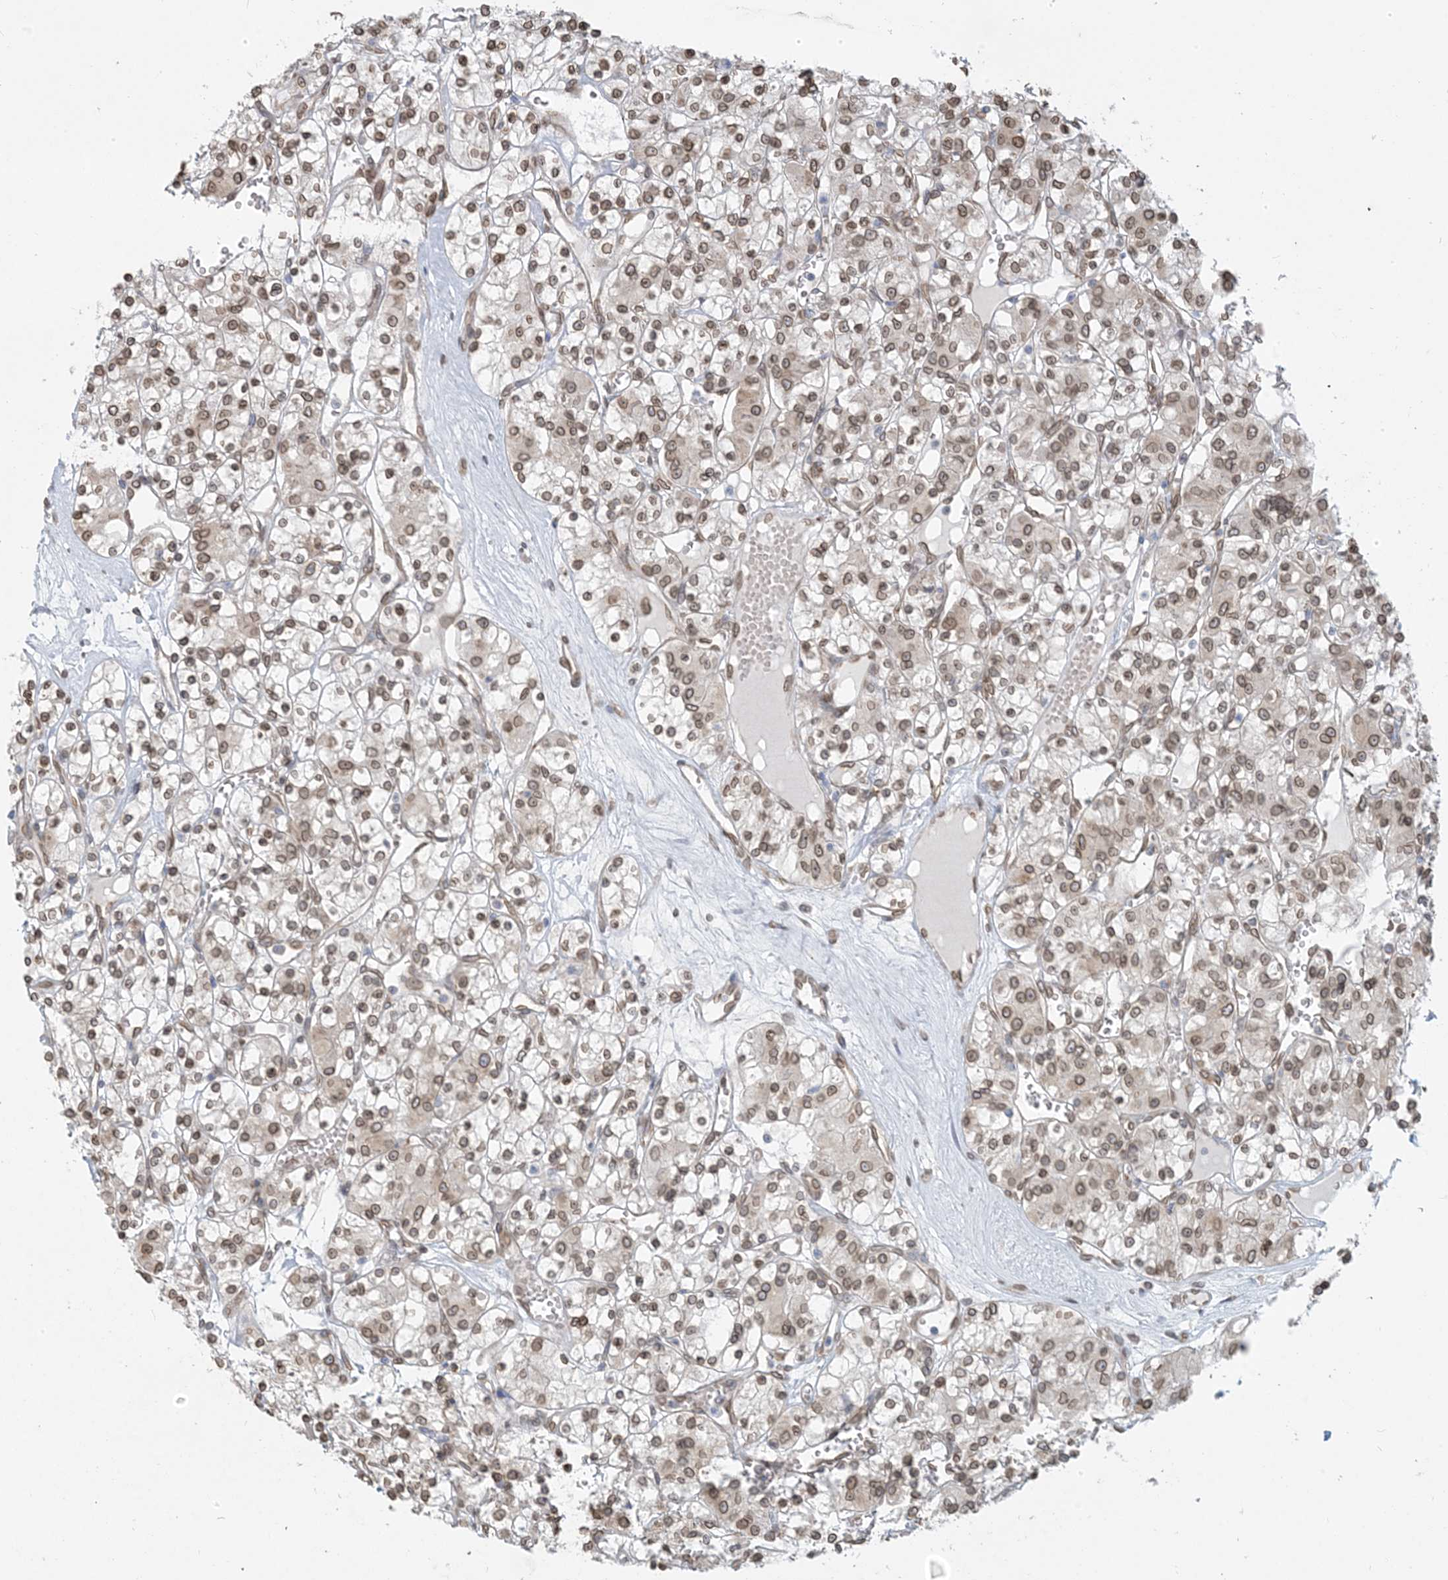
{"staining": {"intensity": "moderate", "quantity": ">75%", "location": "cytoplasmic/membranous,nuclear"}, "tissue": "renal cancer", "cell_type": "Tumor cells", "image_type": "cancer", "snomed": [{"axis": "morphology", "description": "Adenocarcinoma, NOS"}, {"axis": "topography", "description": "Kidney"}], "caption": "Immunohistochemistry (IHC) photomicrograph of human renal adenocarcinoma stained for a protein (brown), which displays medium levels of moderate cytoplasmic/membranous and nuclear expression in approximately >75% of tumor cells.", "gene": "WWP1", "patient": {"sex": "female", "age": 59}}